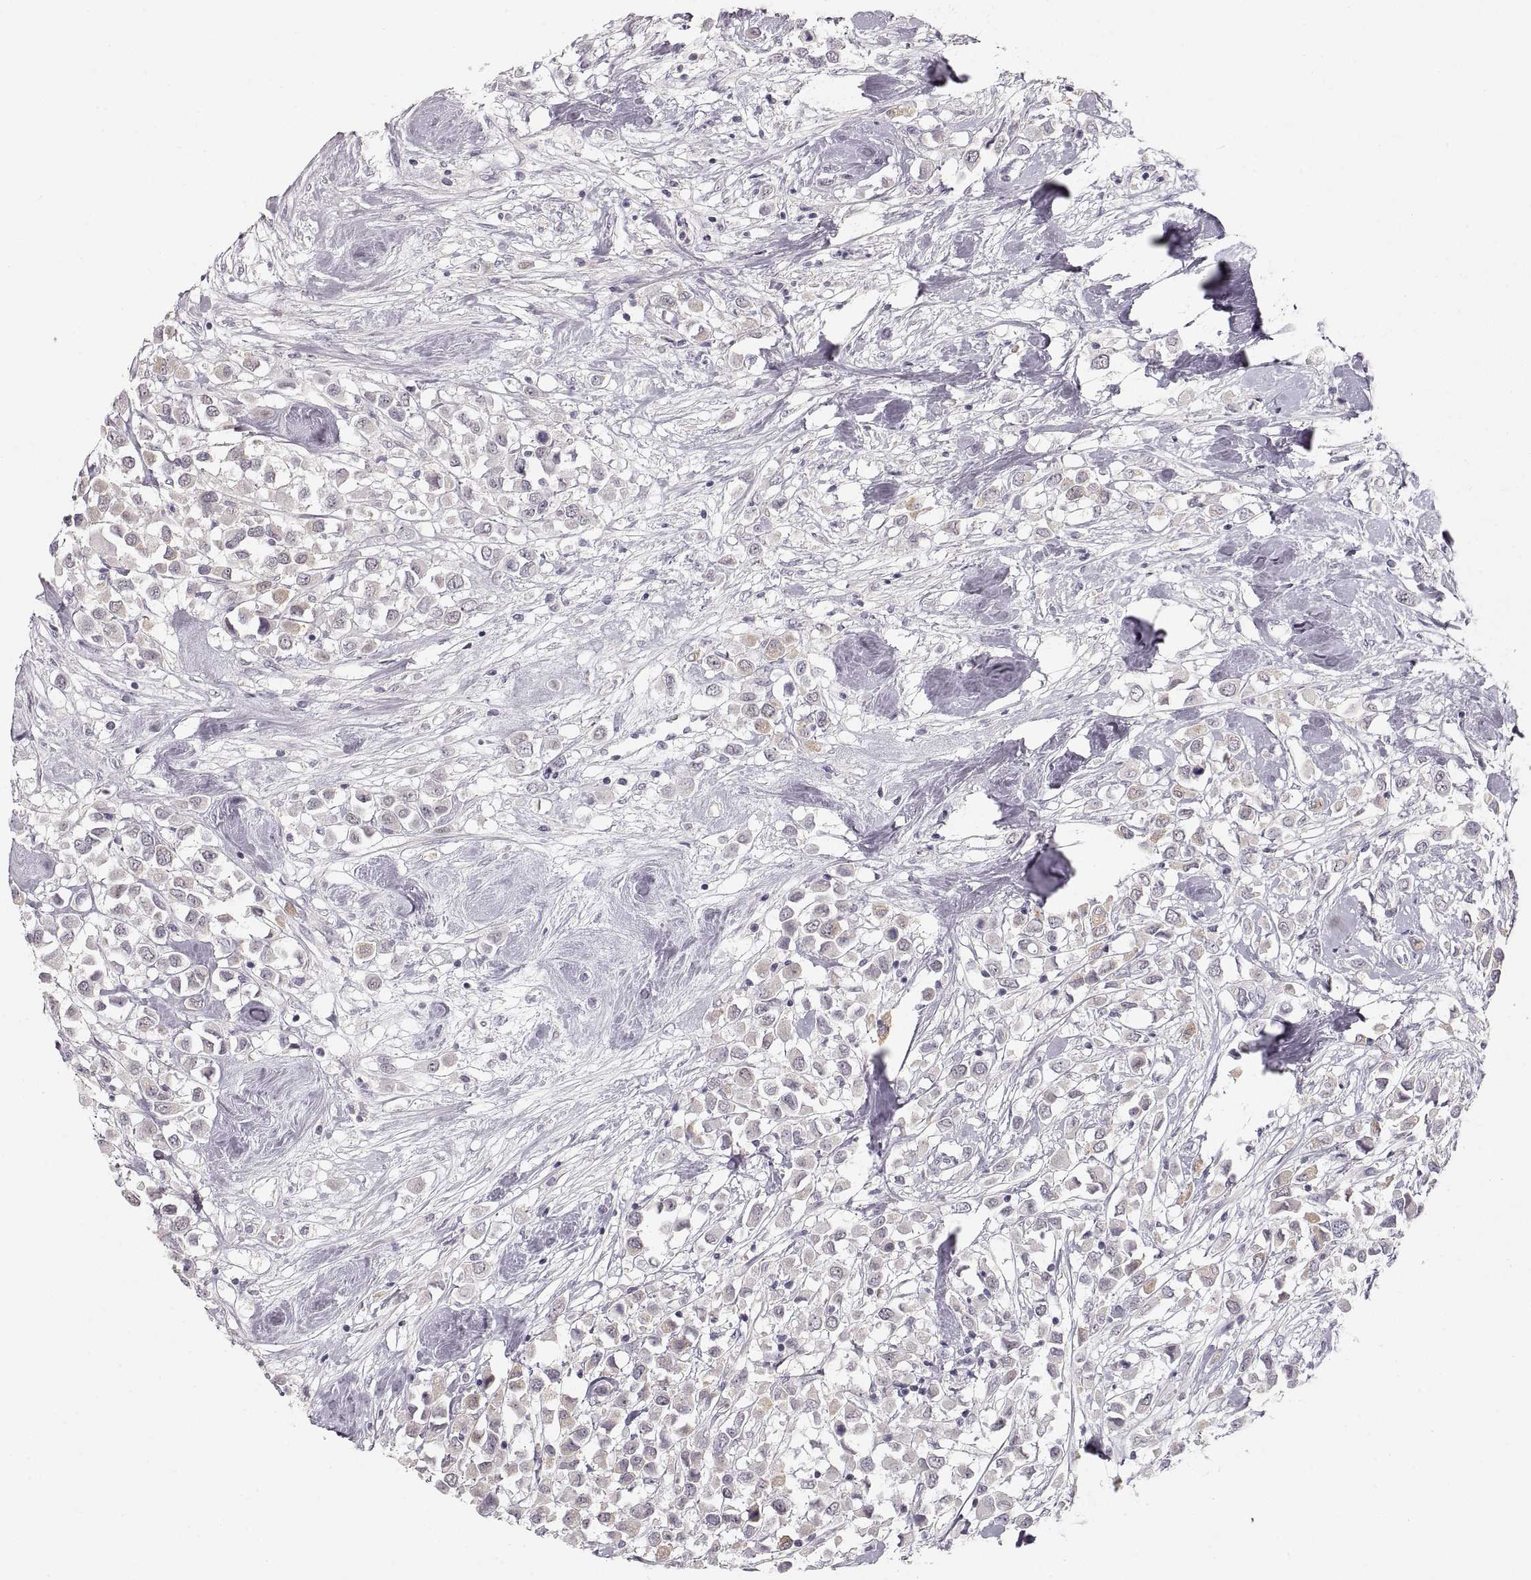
{"staining": {"intensity": "weak", "quantity": "25%-75%", "location": "cytoplasmic/membranous"}, "tissue": "breast cancer", "cell_type": "Tumor cells", "image_type": "cancer", "snomed": [{"axis": "morphology", "description": "Duct carcinoma"}, {"axis": "topography", "description": "Breast"}], "caption": "Breast cancer (infiltrating ductal carcinoma) stained with IHC reveals weak cytoplasmic/membranous positivity in approximately 25%-75% of tumor cells.", "gene": "PCSK2", "patient": {"sex": "female", "age": 61}}